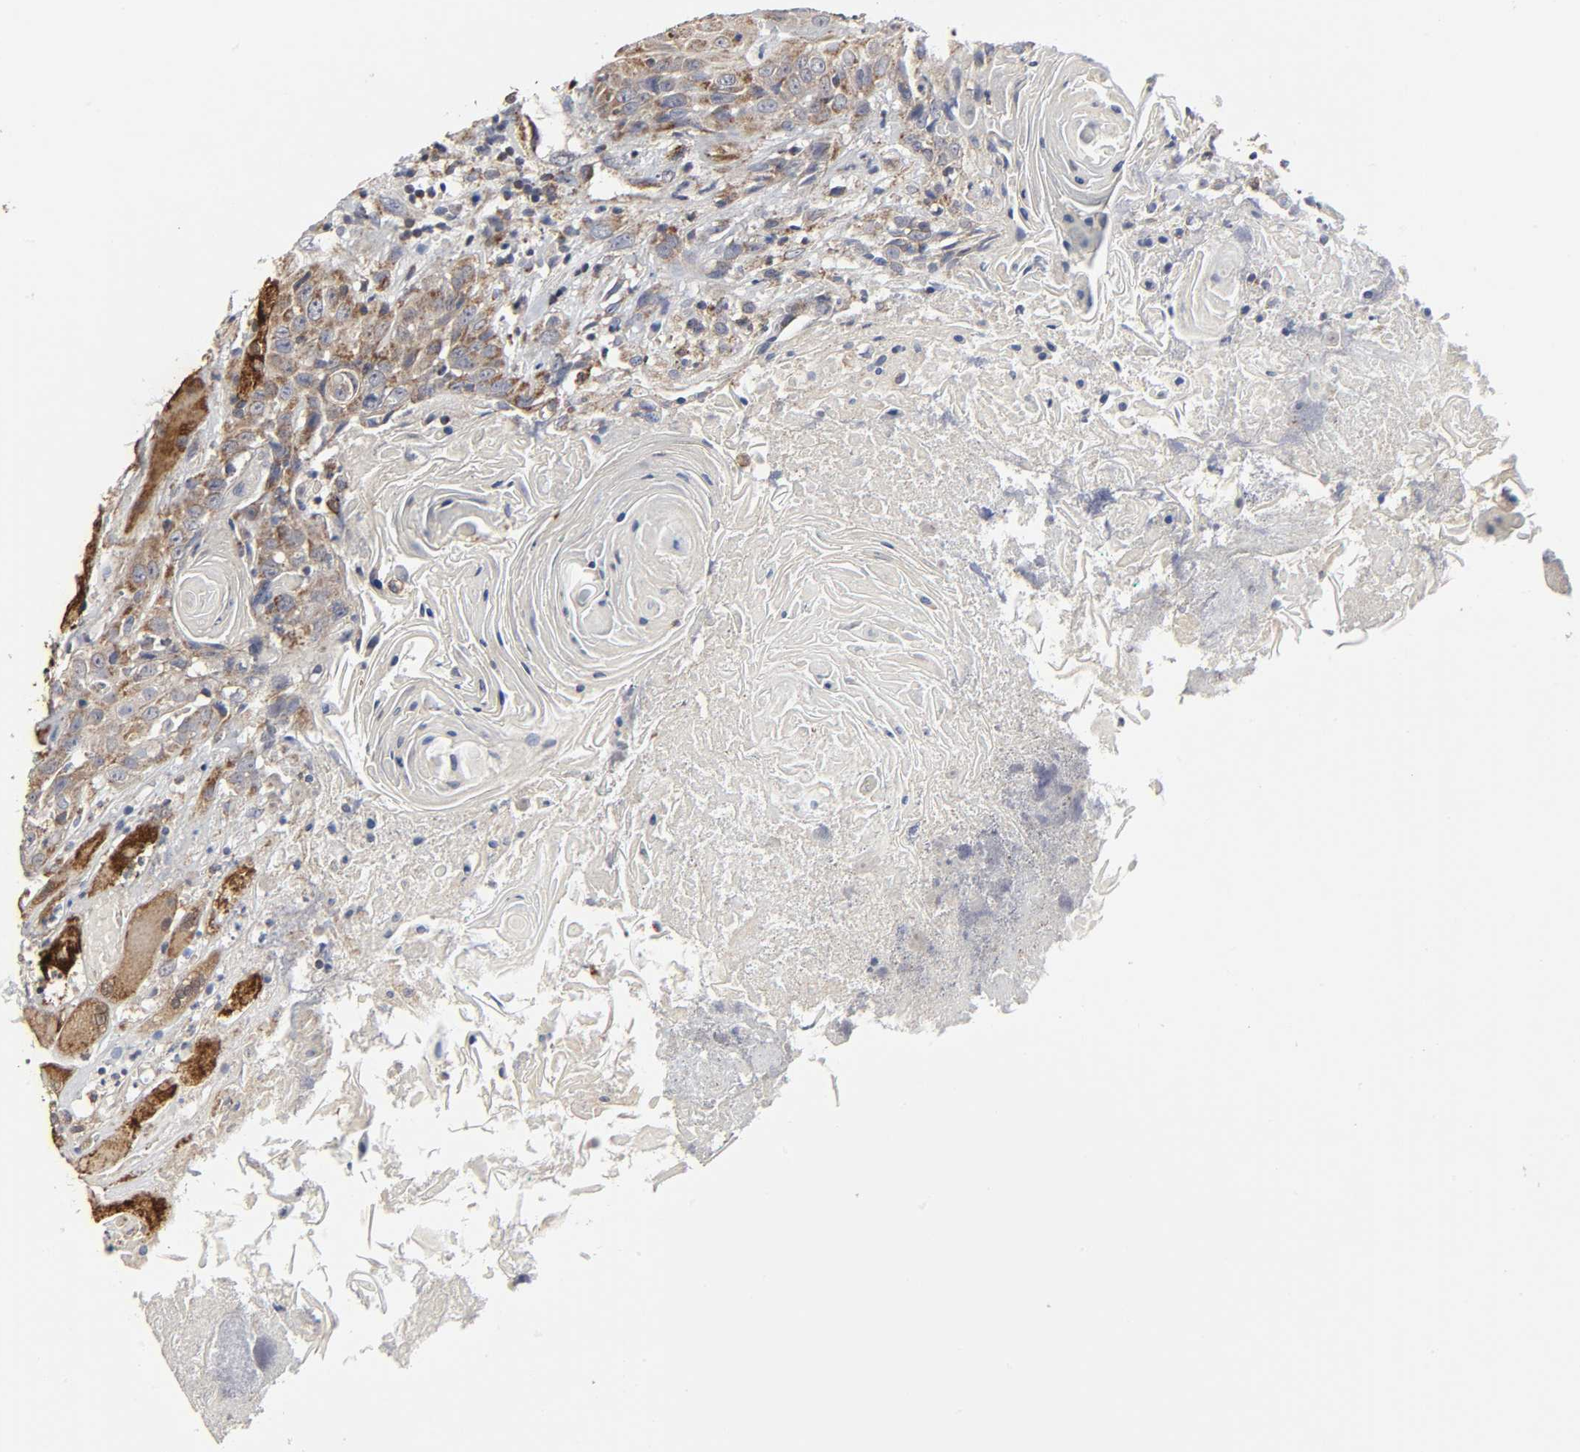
{"staining": {"intensity": "moderate", "quantity": ">75%", "location": "cytoplasmic/membranous"}, "tissue": "head and neck cancer", "cell_type": "Tumor cells", "image_type": "cancer", "snomed": [{"axis": "morphology", "description": "Squamous cell carcinoma, NOS"}, {"axis": "topography", "description": "Head-Neck"}], "caption": "Tumor cells demonstrate medium levels of moderate cytoplasmic/membranous staining in about >75% of cells in human head and neck squamous cell carcinoma.", "gene": "COX6B1", "patient": {"sex": "female", "age": 84}}